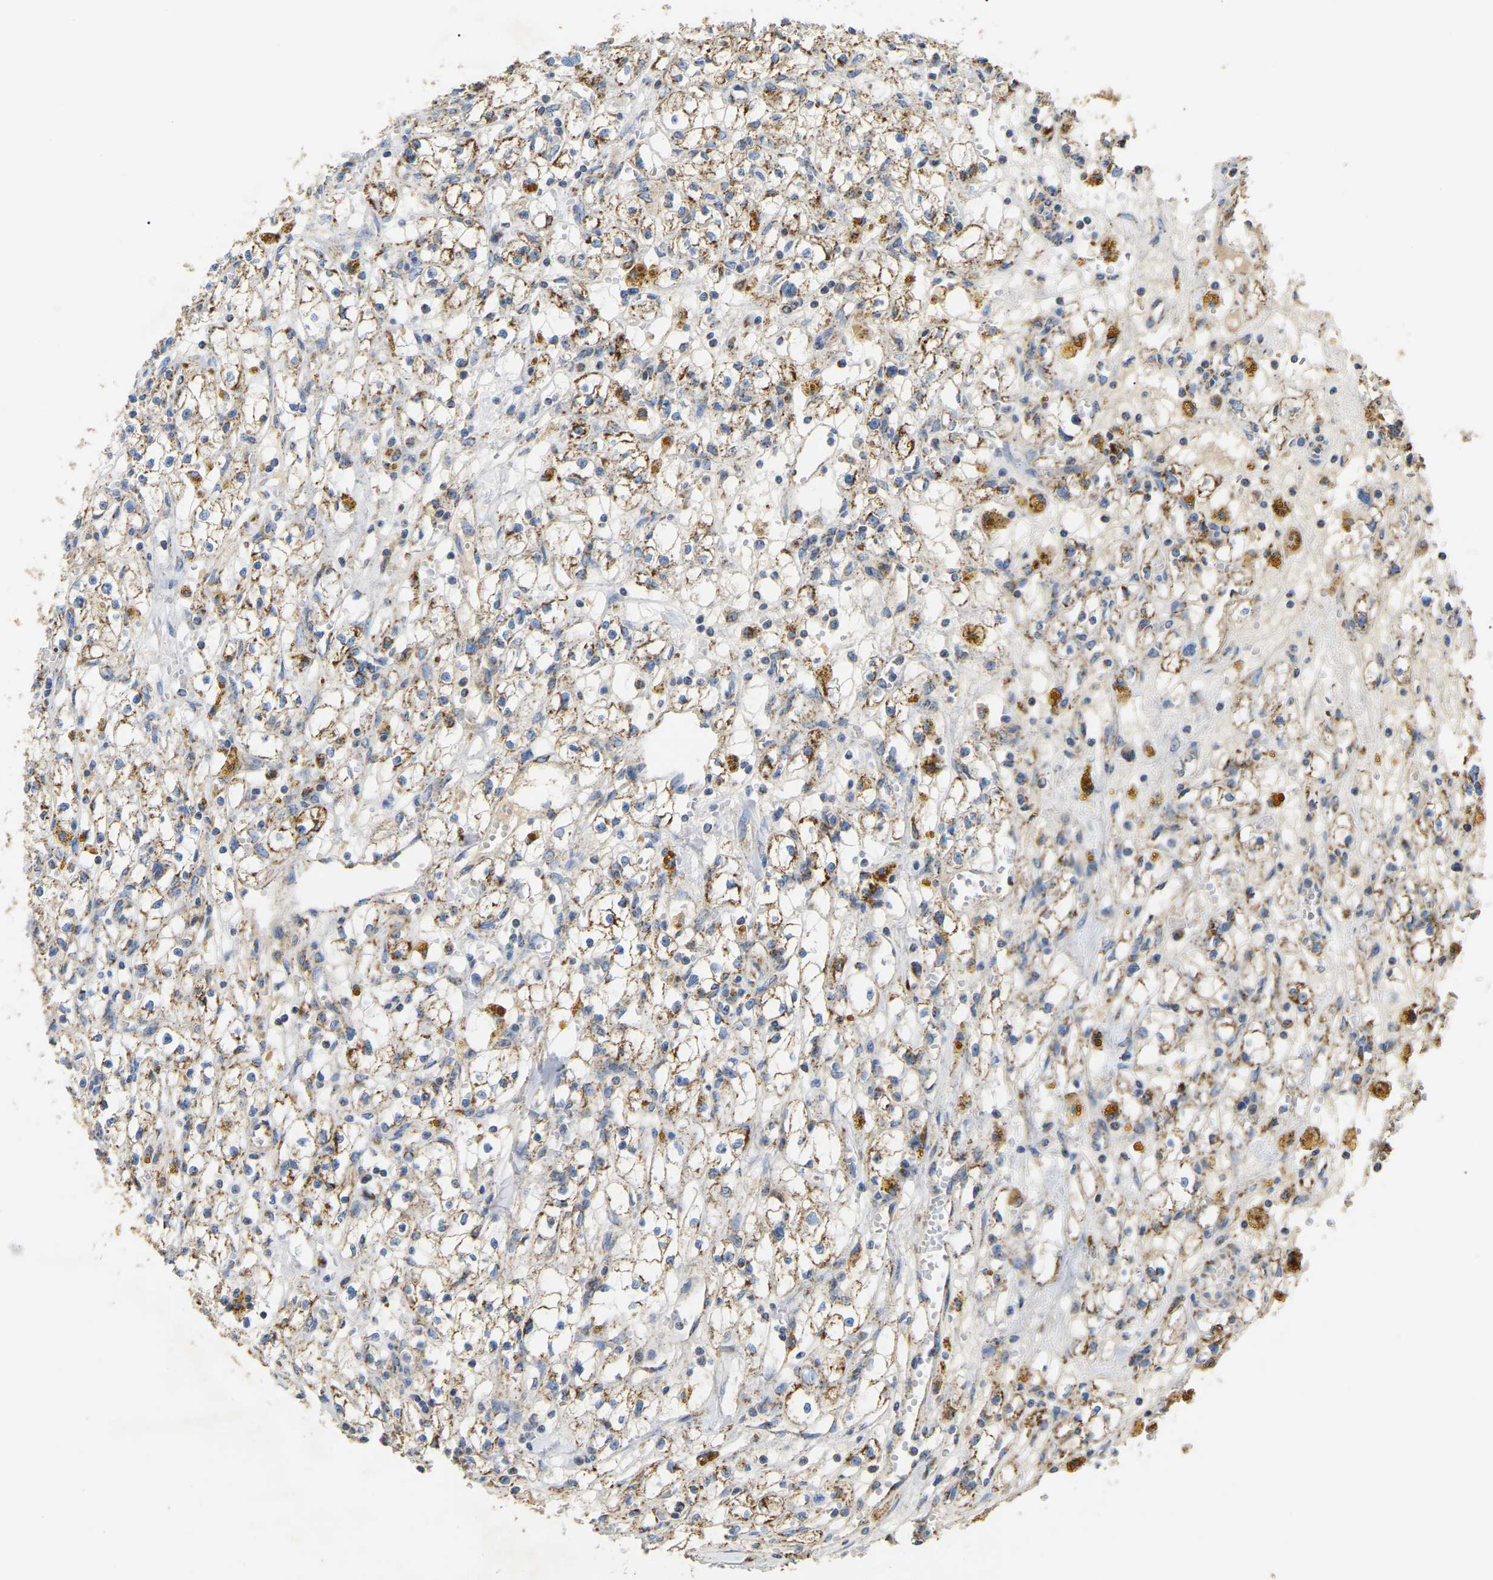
{"staining": {"intensity": "moderate", "quantity": "25%-75%", "location": "cytoplasmic/membranous"}, "tissue": "renal cancer", "cell_type": "Tumor cells", "image_type": "cancer", "snomed": [{"axis": "morphology", "description": "Adenocarcinoma, NOS"}, {"axis": "topography", "description": "Kidney"}], "caption": "Human renal cancer stained for a protein (brown) exhibits moderate cytoplasmic/membranous positive expression in approximately 25%-75% of tumor cells.", "gene": "HIBADH", "patient": {"sex": "male", "age": 56}}